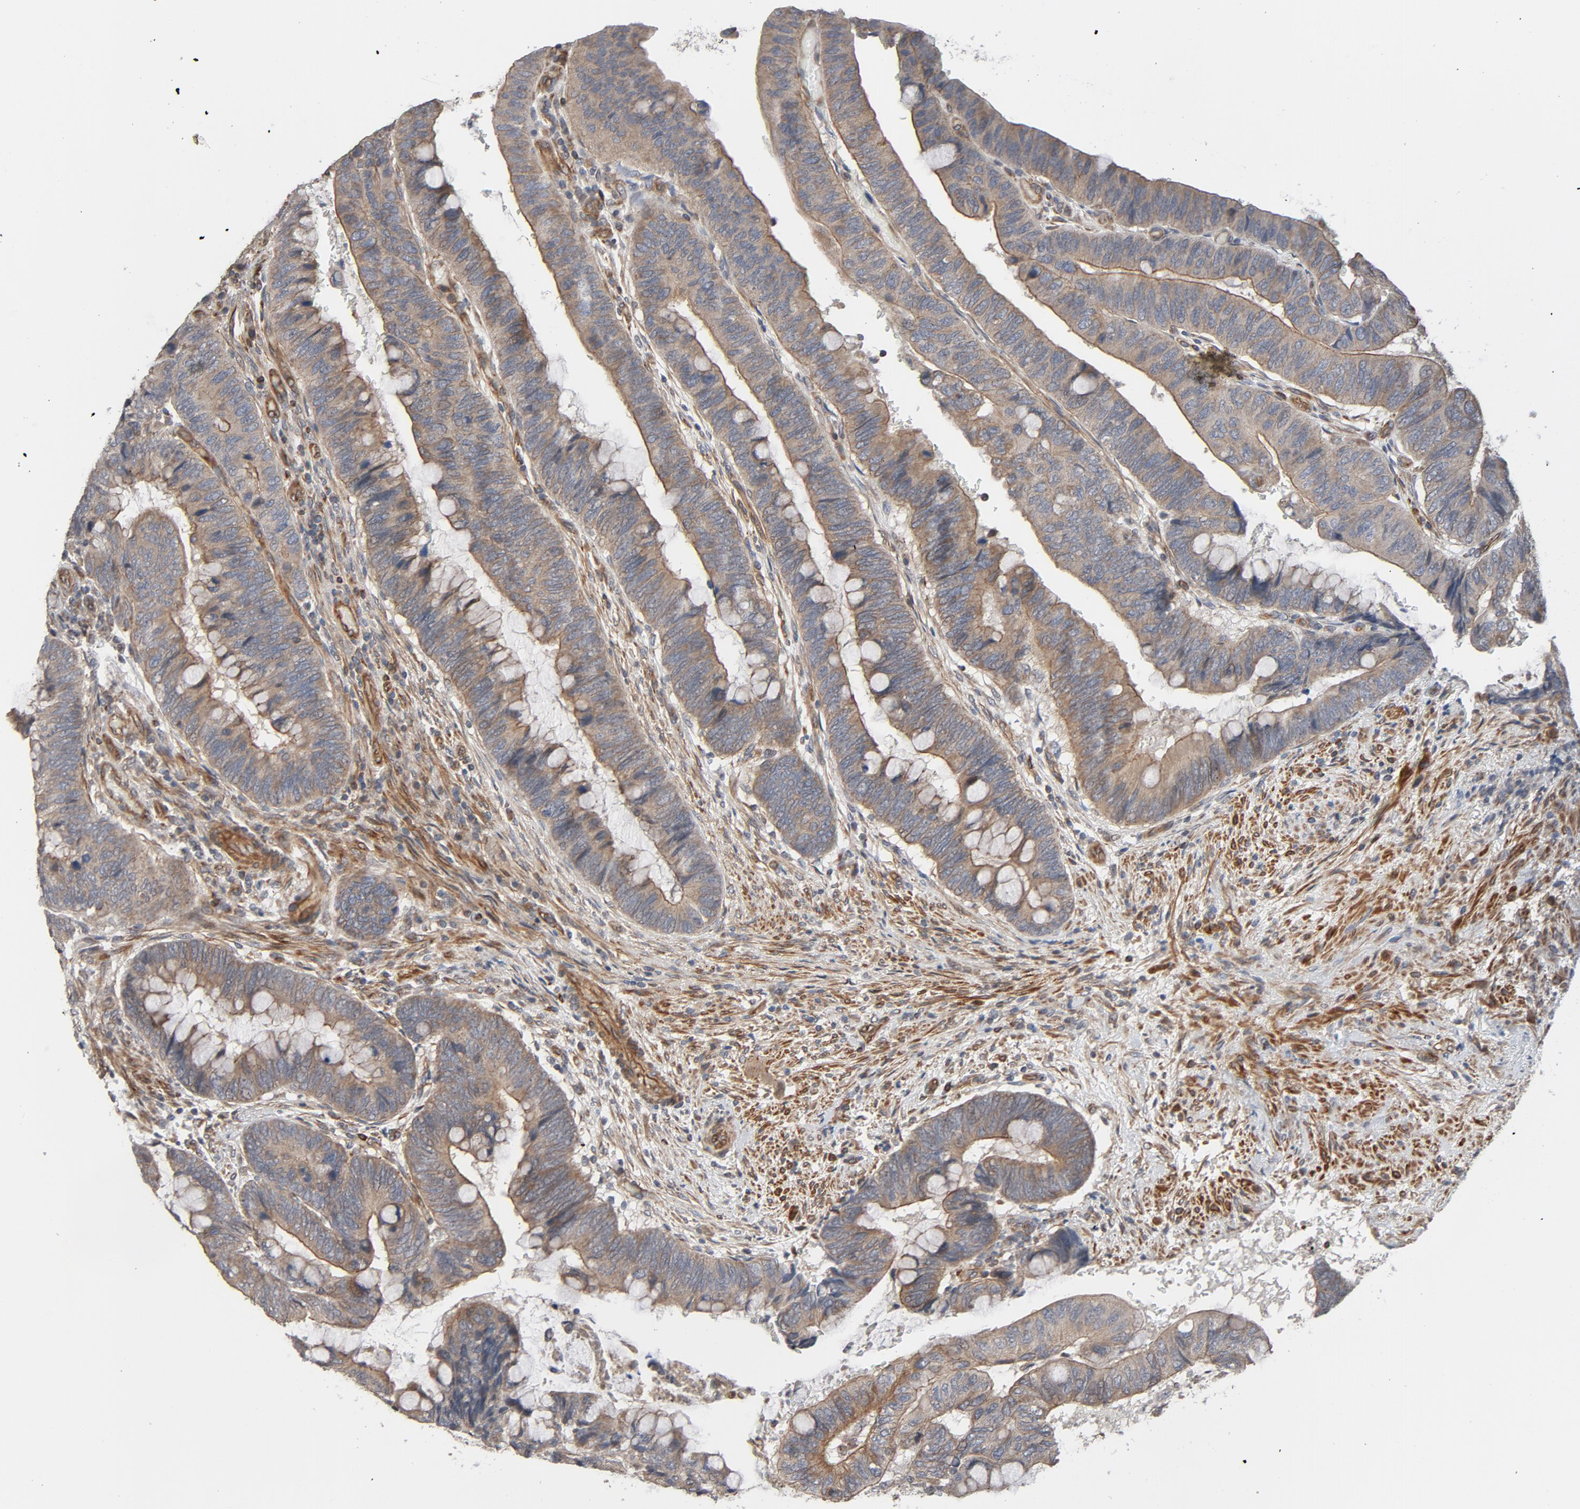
{"staining": {"intensity": "moderate", "quantity": ">75%", "location": "cytoplasmic/membranous"}, "tissue": "colorectal cancer", "cell_type": "Tumor cells", "image_type": "cancer", "snomed": [{"axis": "morphology", "description": "Normal tissue, NOS"}, {"axis": "morphology", "description": "Adenocarcinoma, NOS"}, {"axis": "topography", "description": "Rectum"}], "caption": "A micrograph of colorectal adenocarcinoma stained for a protein shows moderate cytoplasmic/membranous brown staining in tumor cells.", "gene": "TRIOBP", "patient": {"sex": "male", "age": 92}}